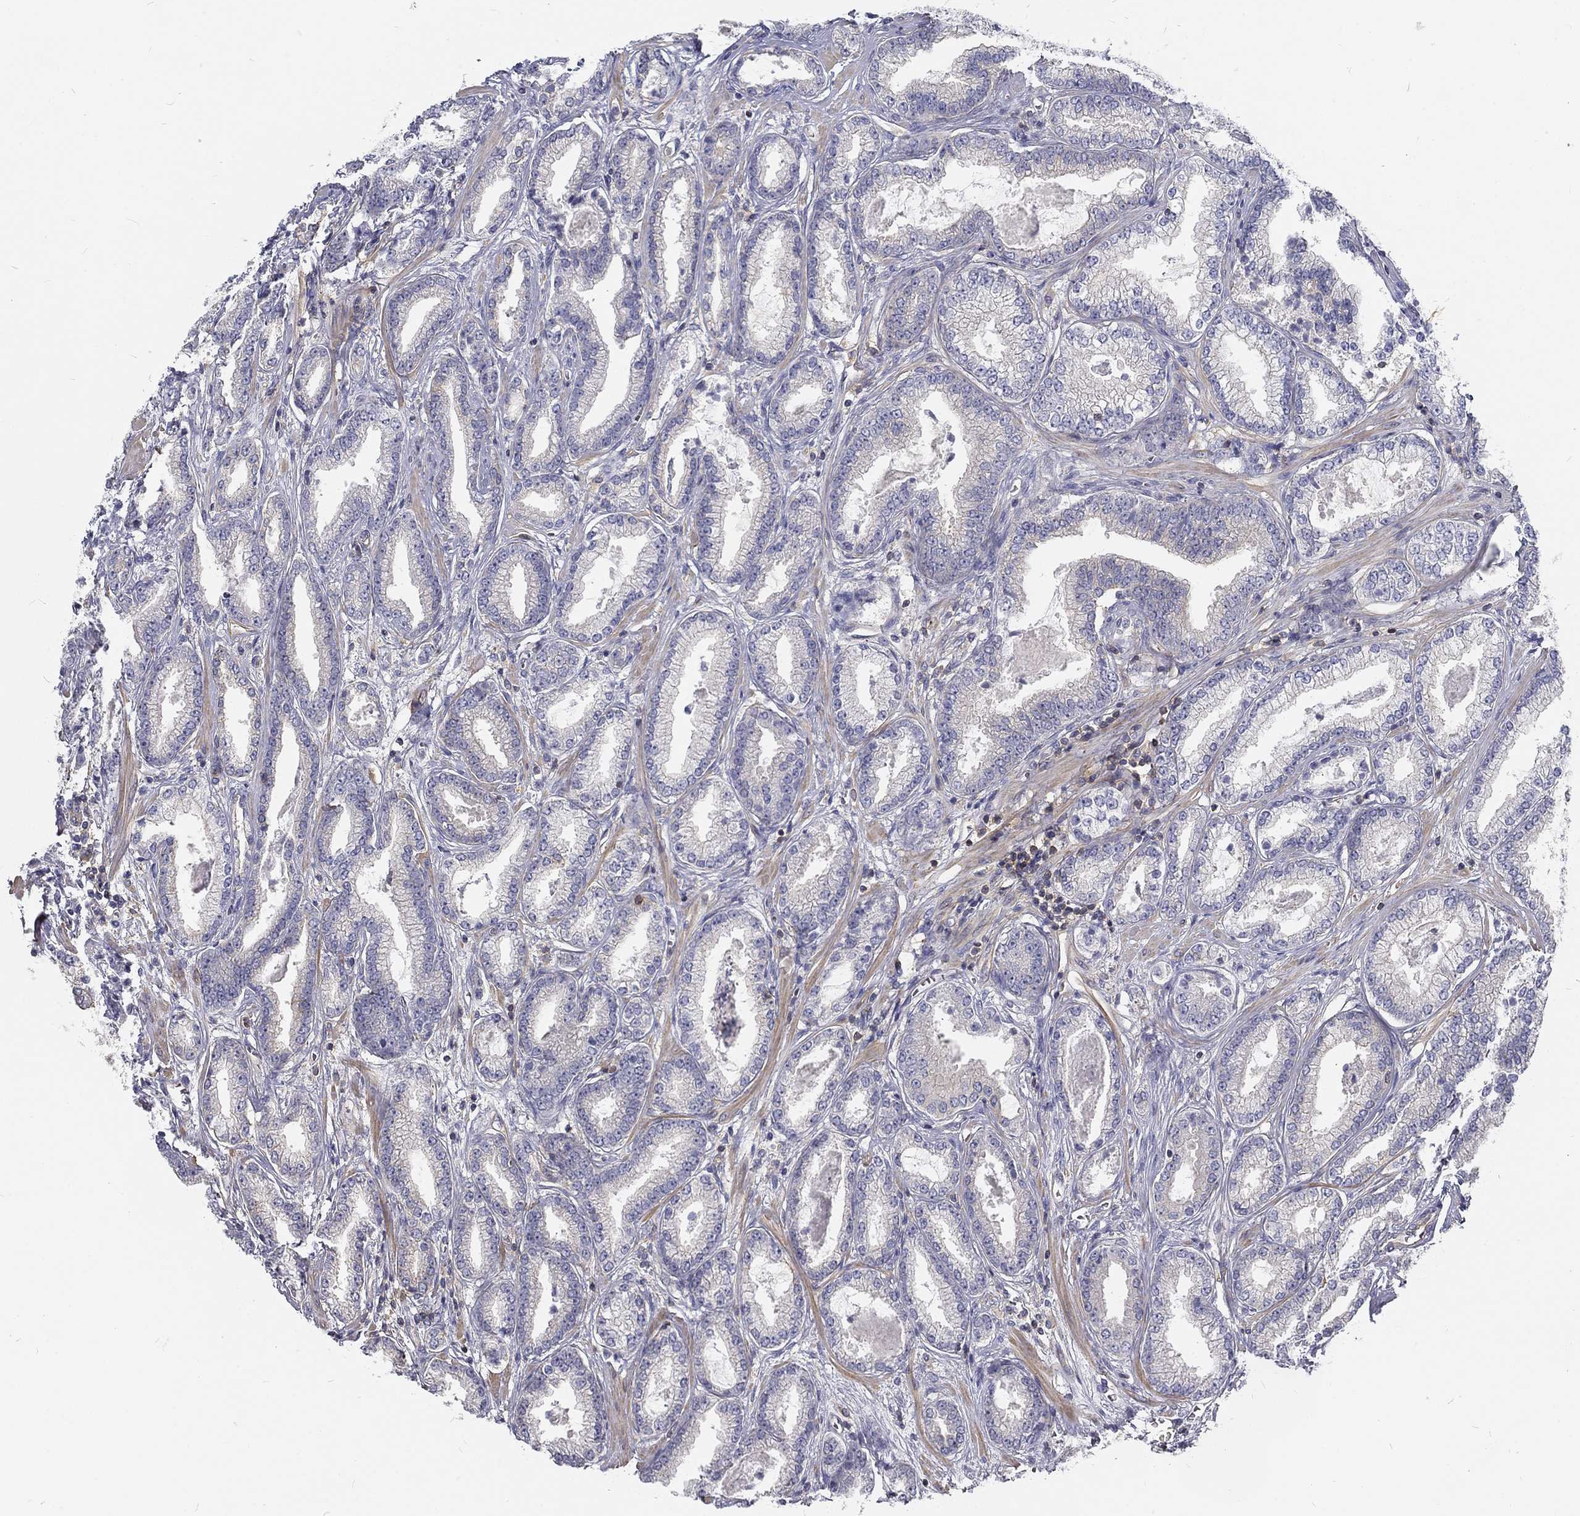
{"staining": {"intensity": "negative", "quantity": "none", "location": "none"}, "tissue": "prostate cancer", "cell_type": "Tumor cells", "image_type": "cancer", "snomed": [{"axis": "morphology", "description": "Adenocarcinoma, Low grade"}, {"axis": "topography", "description": "Prostate"}], "caption": "DAB immunohistochemical staining of prostate adenocarcinoma (low-grade) displays no significant expression in tumor cells.", "gene": "MTMR11", "patient": {"sex": "male", "age": 68}}